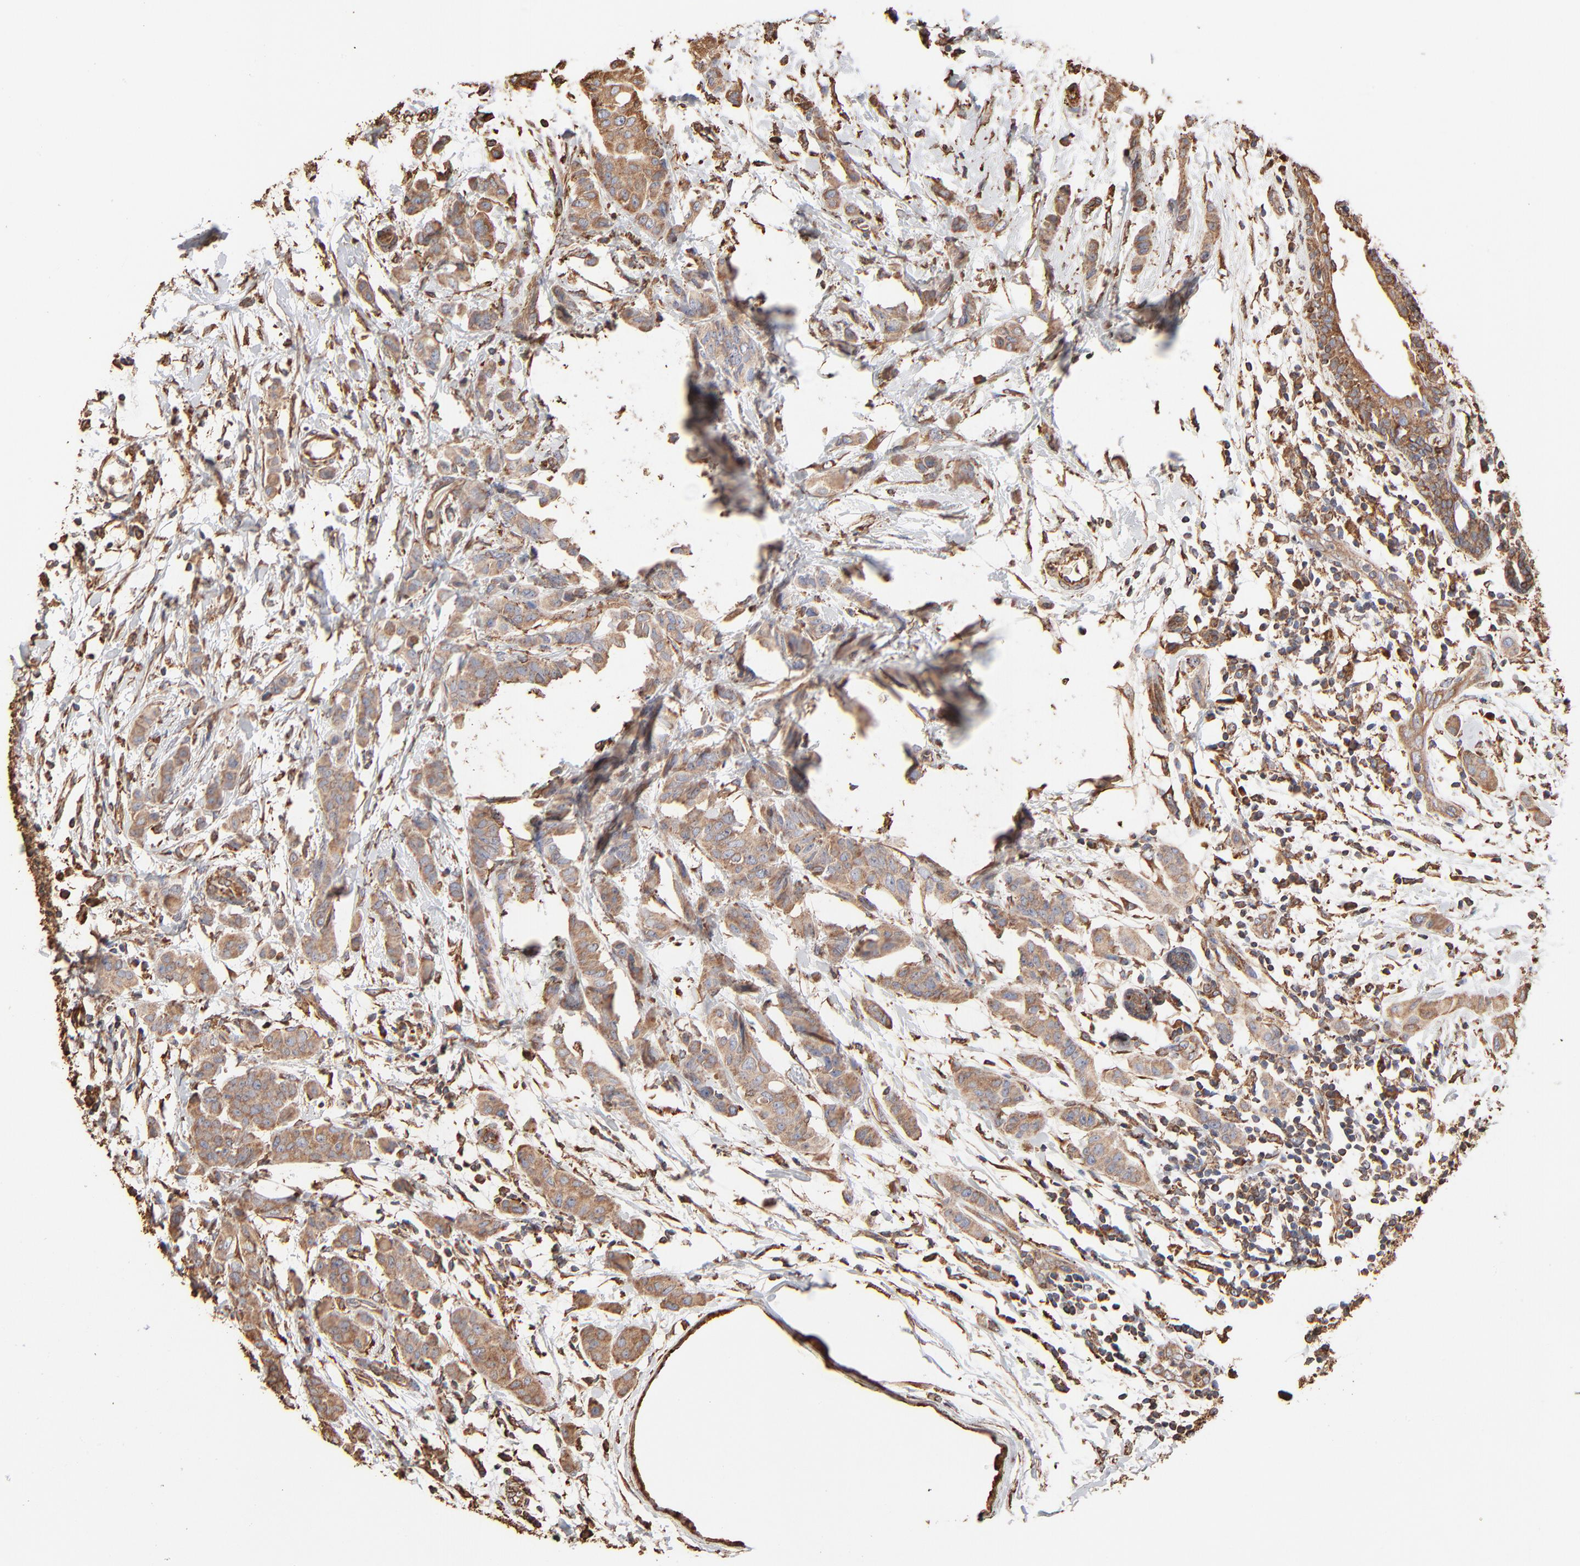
{"staining": {"intensity": "moderate", "quantity": ">75%", "location": "cytoplasmic/membranous"}, "tissue": "breast cancer", "cell_type": "Tumor cells", "image_type": "cancer", "snomed": [{"axis": "morphology", "description": "Duct carcinoma"}, {"axis": "topography", "description": "Breast"}], "caption": "Protein expression analysis of breast cancer exhibits moderate cytoplasmic/membranous staining in about >75% of tumor cells.", "gene": "PDIA3", "patient": {"sex": "female", "age": 40}}